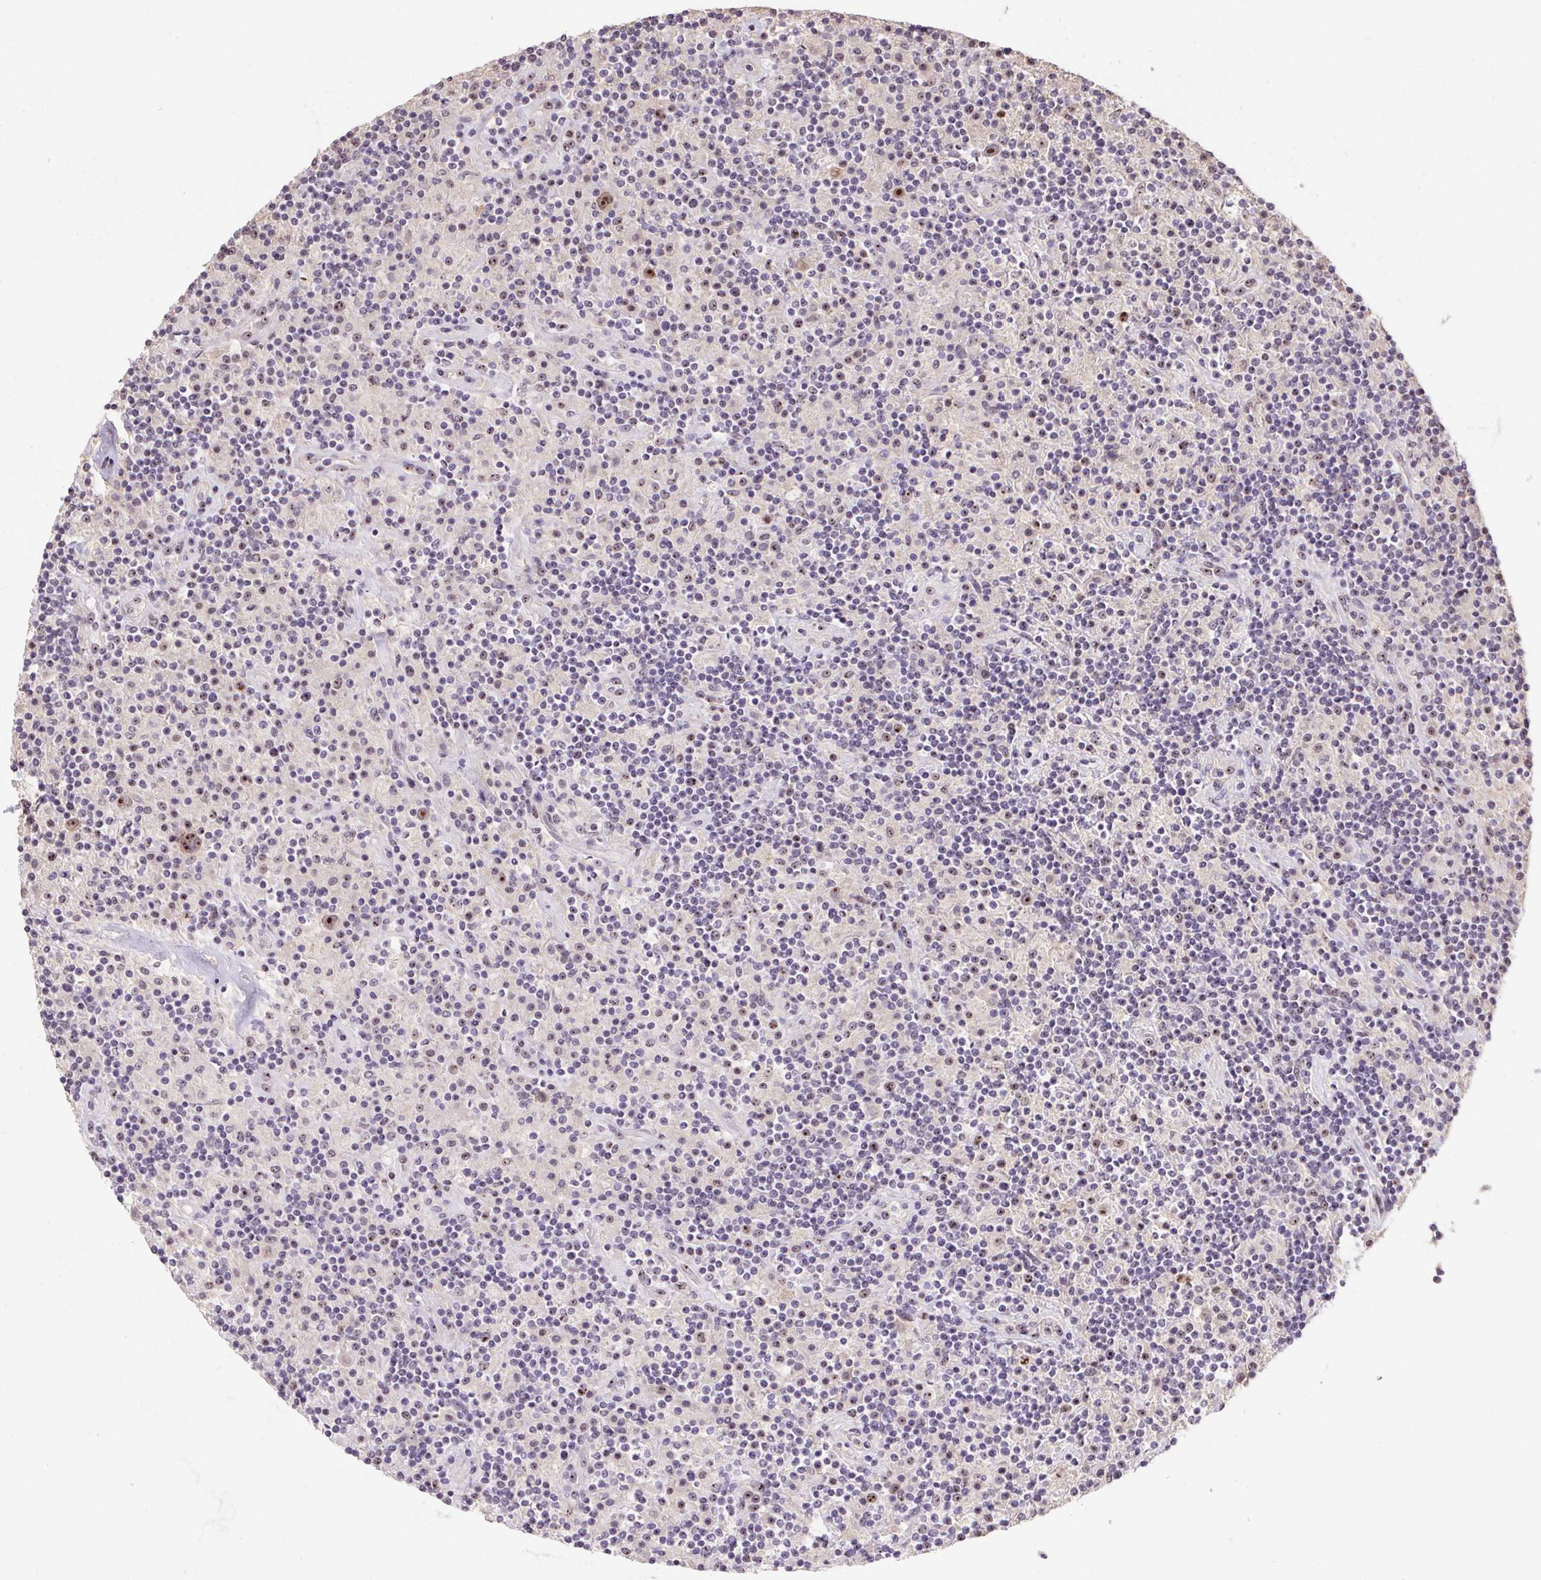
{"staining": {"intensity": "moderate", "quantity": ">75%", "location": "nuclear"}, "tissue": "lymphoma", "cell_type": "Tumor cells", "image_type": "cancer", "snomed": [{"axis": "morphology", "description": "Hodgkin's disease, NOS"}, {"axis": "topography", "description": "Lymph node"}], "caption": "A brown stain labels moderate nuclear positivity of a protein in human Hodgkin's disease tumor cells. Ihc stains the protein in brown and the nuclei are stained blue.", "gene": "BATF2", "patient": {"sex": "male", "age": 70}}